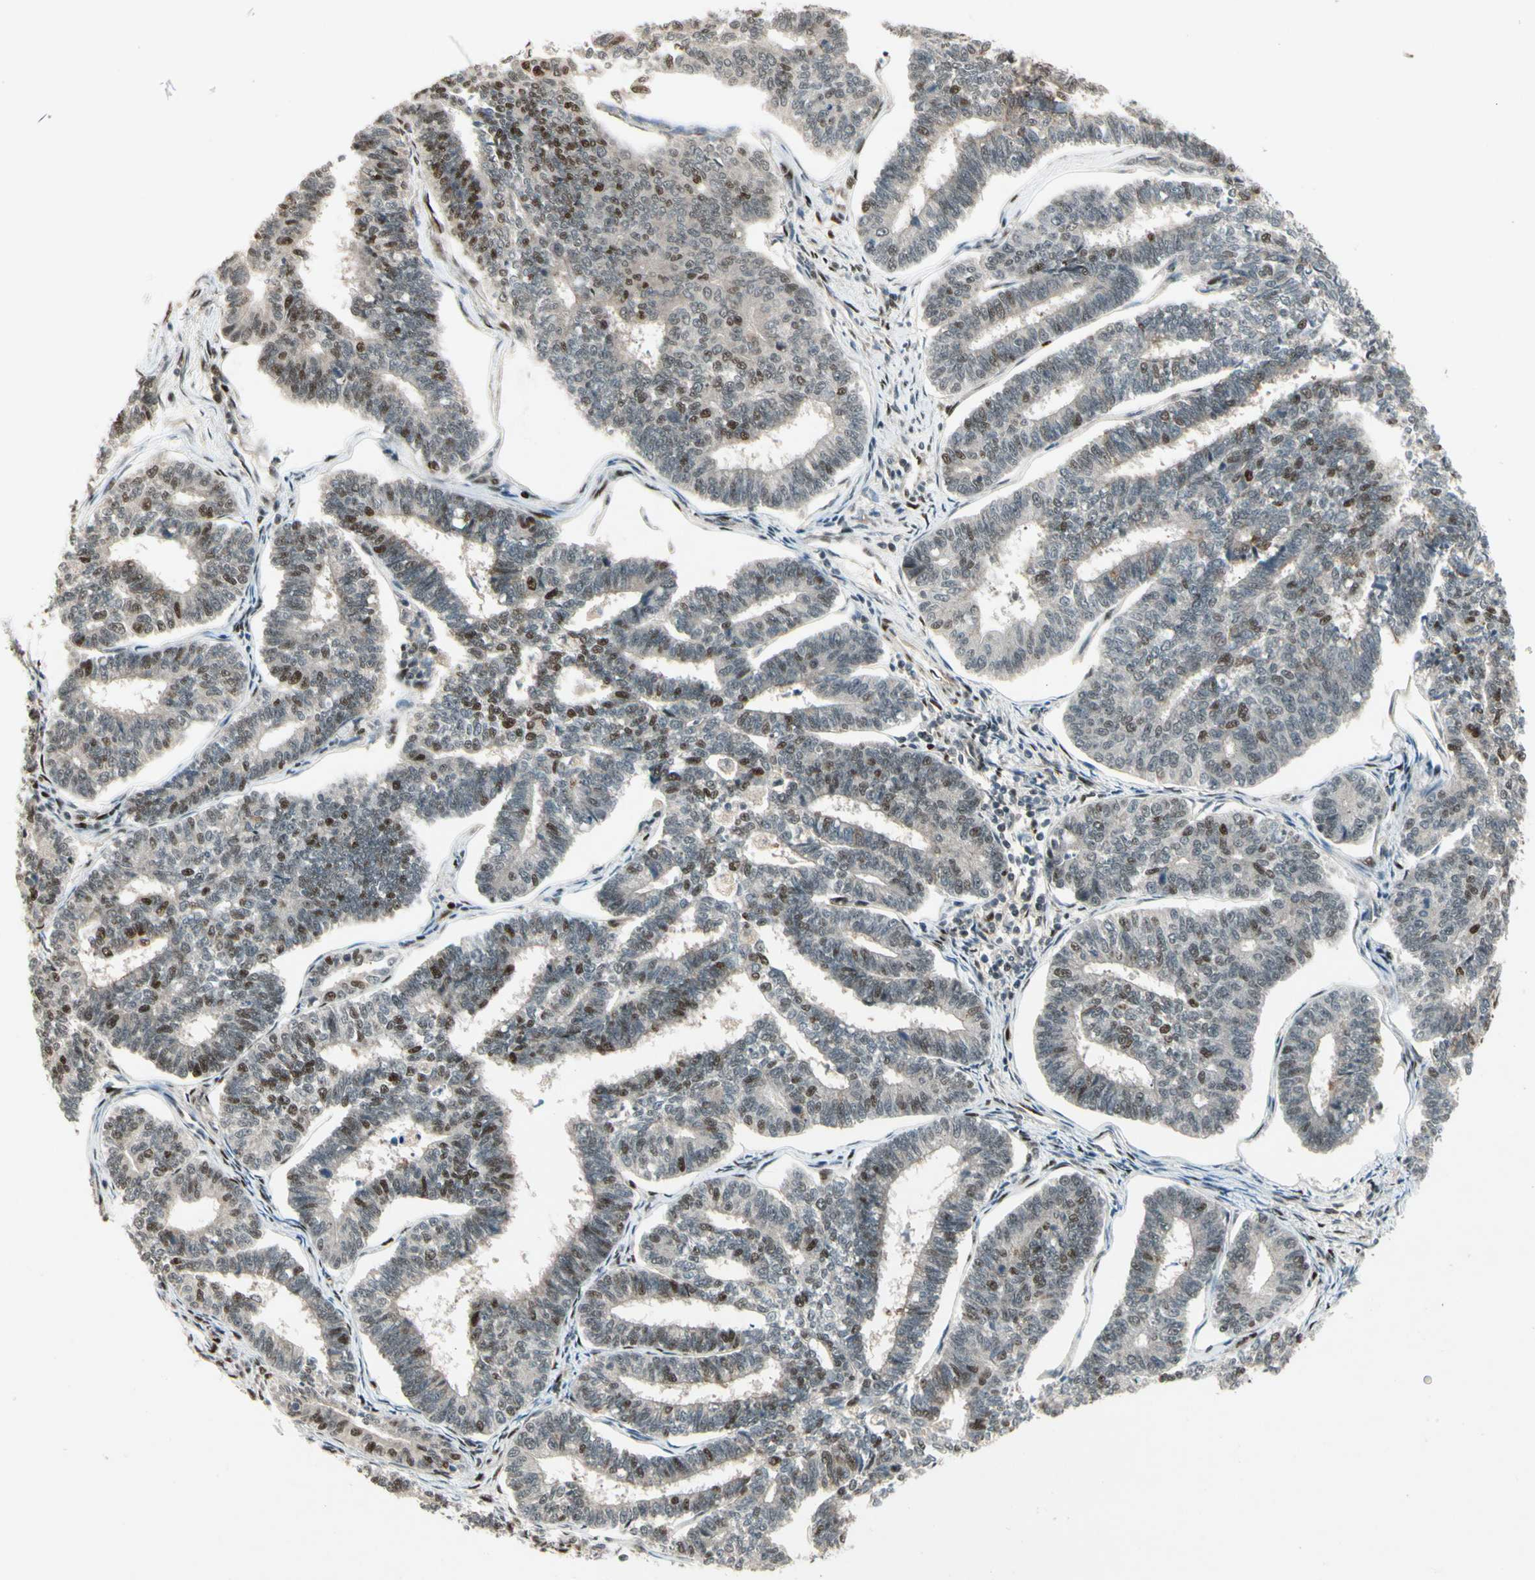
{"staining": {"intensity": "strong", "quantity": "<25%", "location": "nuclear"}, "tissue": "endometrial cancer", "cell_type": "Tumor cells", "image_type": "cancer", "snomed": [{"axis": "morphology", "description": "Adenocarcinoma, NOS"}, {"axis": "topography", "description": "Endometrium"}], "caption": "This is a micrograph of immunohistochemistry (IHC) staining of adenocarcinoma (endometrial), which shows strong expression in the nuclear of tumor cells.", "gene": "CDK11A", "patient": {"sex": "female", "age": 70}}